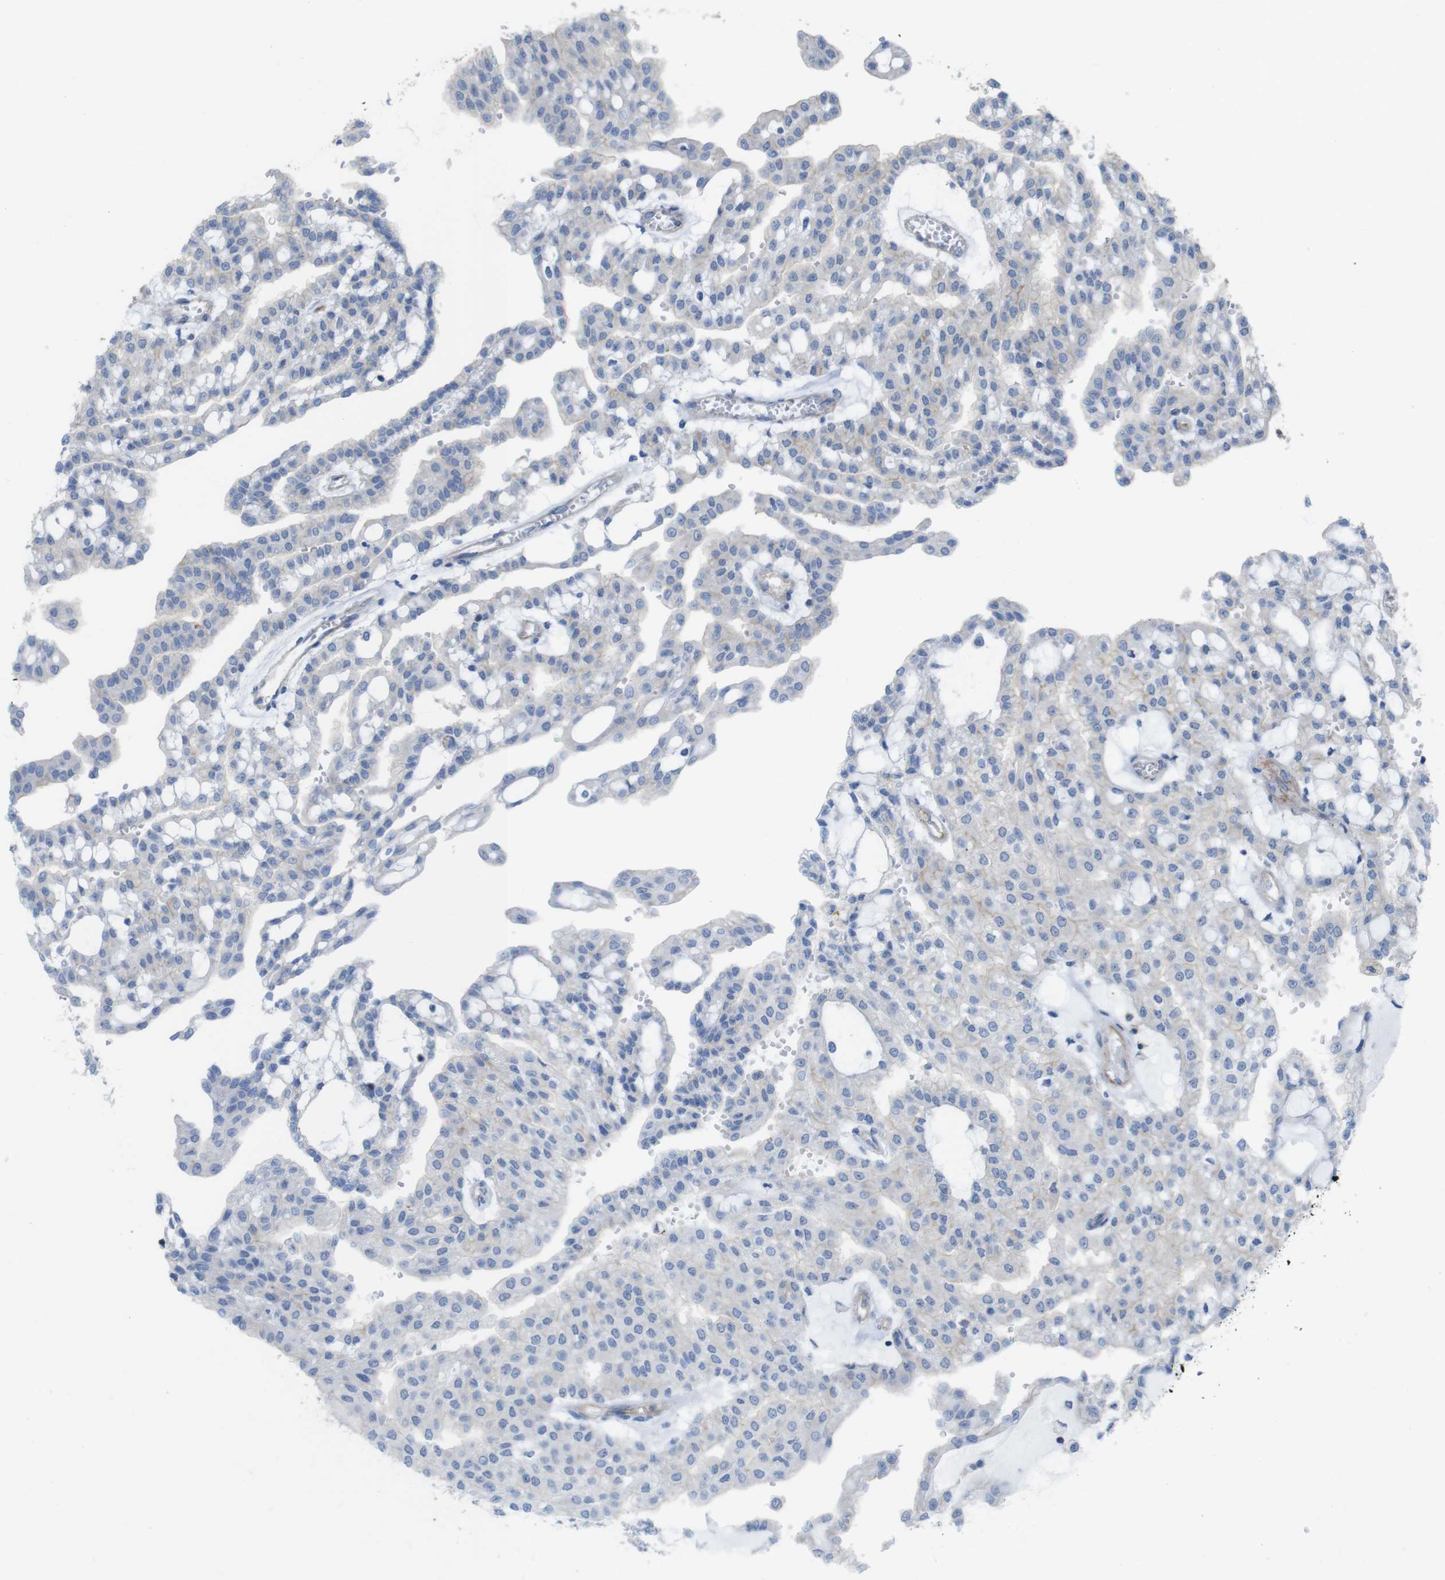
{"staining": {"intensity": "negative", "quantity": "none", "location": "none"}, "tissue": "renal cancer", "cell_type": "Tumor cells", "image_type": "cancer", "snomed": [{"axis": "morphology", "description": "Adenocarcinoma, NOS"}, {"axis": "topography", "description": "Kidney"}], "caption": "Immunohistochemistry (IHC) of renal adenocarcinoma demonstrates no staining in tumor cells. The staining is performed using DAB brown chromogen with nuclei counter-stained in using hematoxylin.", "gene": "PREX2", "patient": {"sex": "male", "age": 63}}